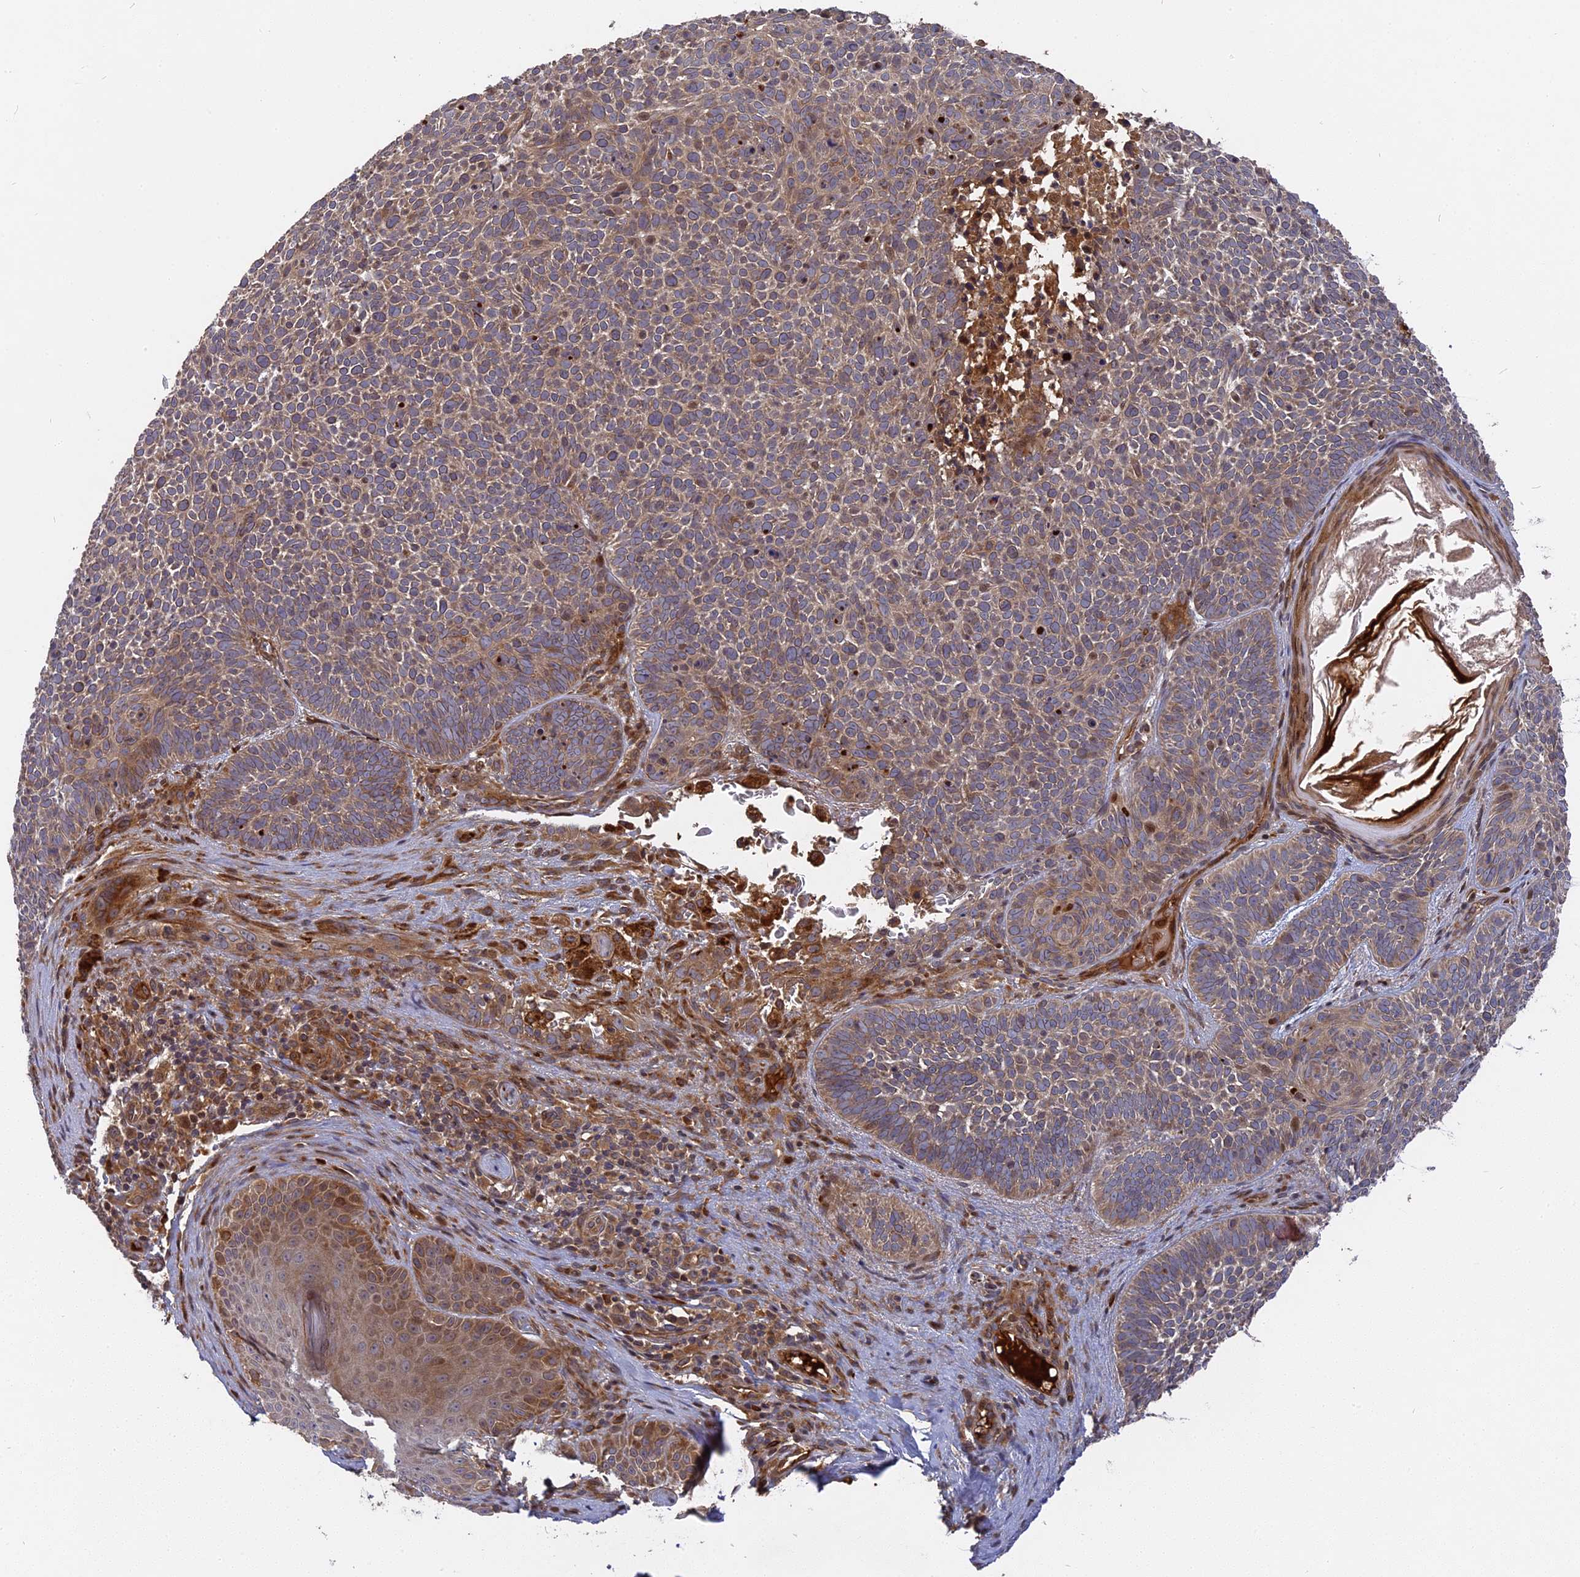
{"staining": {"intensity": "moderate", "quantity": "25%-75%", "location": "cytoplasmic/membranous"}, "tissue": "skin cancer", "cell_type": "Tumor cells", "image_type": "cancer", "snomed": [{"axis": "morphology", "description": "Basal cell carcinoma"}, {"axis": "topography", "description": "Skin"}], "caption": "This image reveals skin basal cell carcinoma stained with immunohistochemistry to label a protein in brown. The cytoplasmic/membranous of tumor cells show moderate positivity for the protein. Nuclei are counter-stained blue.", "gene": "TMUB2", "patient": {"sex": "male", "age": 85}}